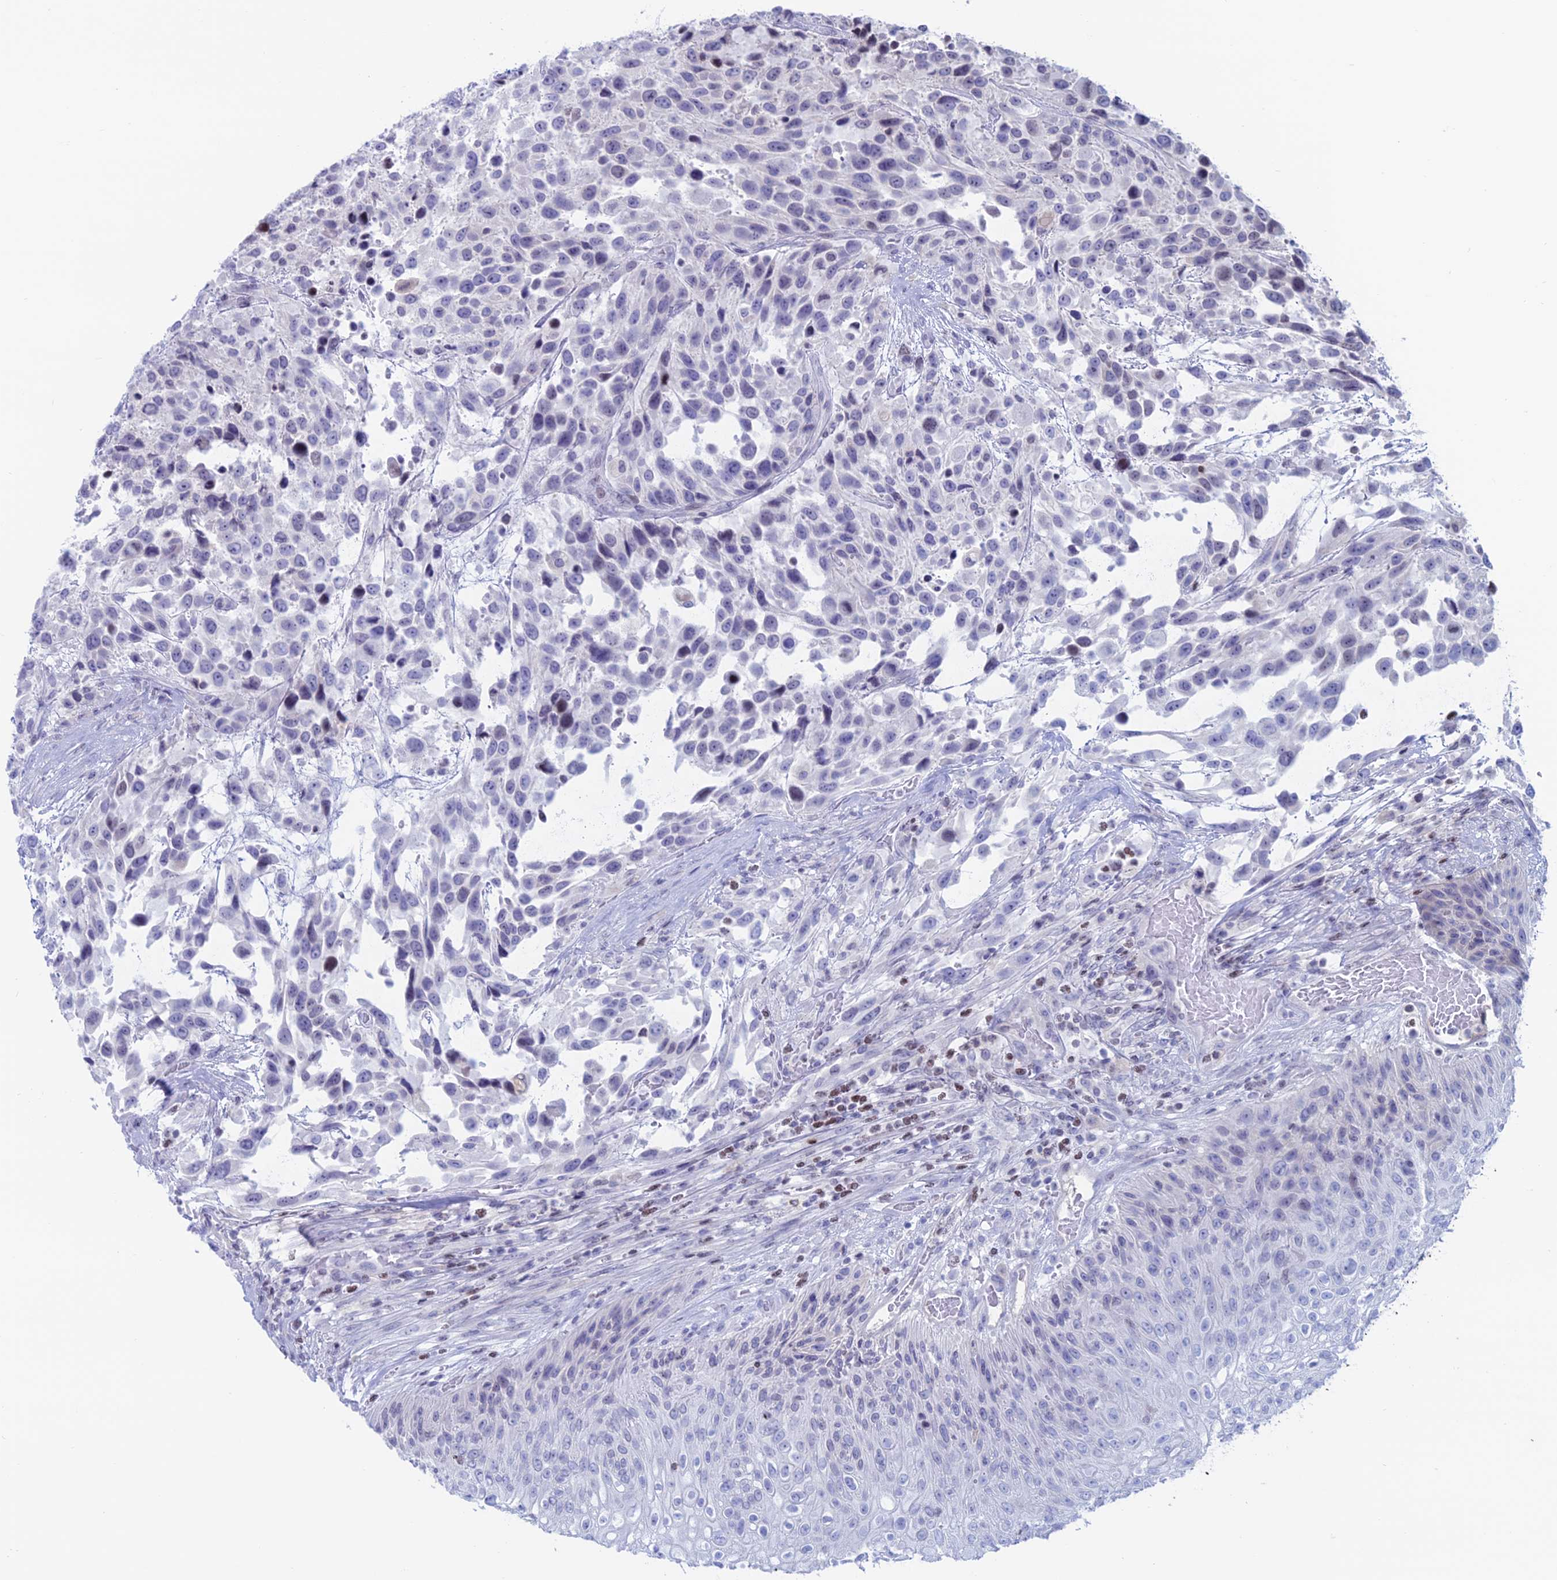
{"staining": {"intensity": "negative", "quantity": "none", "location": "none"}, "tissue": "urothelial cancer", "cell_type": "Tumor cells", "image_type": "cancer", "snomed": [{"axis": "morphology", "description": "Urothelial carcinoma, High grade"}, {"axis": "topography", "description": "Urinary bladder"}], "caption": "Tumor cells are negative for protein expression in human high-grade urothelial carcinoma. (Brightfield microscopy of DAB (3,3'-diaminobenzidine) IHC at high magnification).", "gene": "CERS6", "patient": {"sex": "female", "age": 70}}